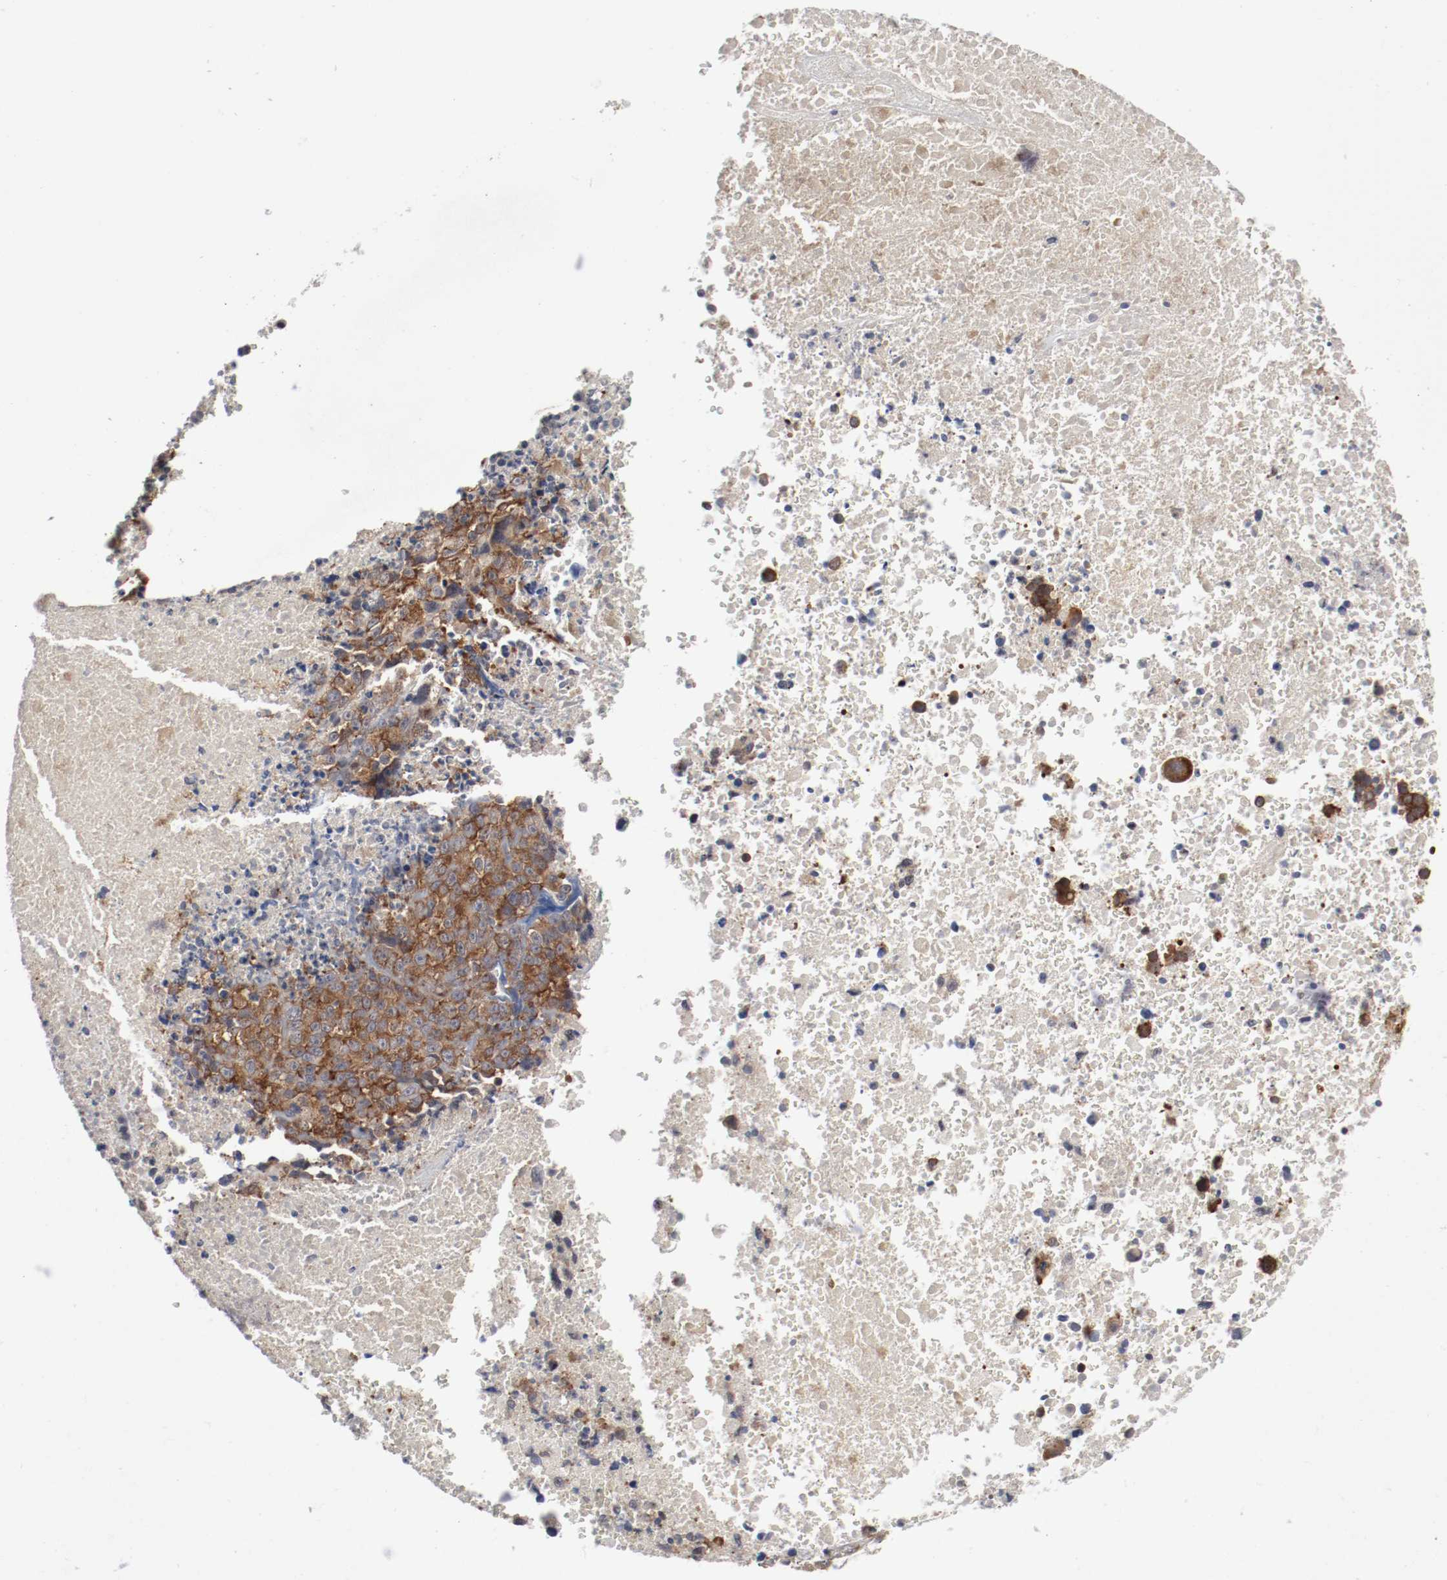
{"staining": {"intensity": "moderate", "quantity": ">75%", "location": "cytoplasmic/membranous"}, "tissue": "melanoma", "cell_type": "Tumor cells", "image_type": "cancer", "snomed": [{"axis": "morphology", "description": "Malignant melanoma, Metastatic site"}, {"axis": "topography", "description": "Cerebral cortex"}], "caption": "Human melanoma stained for a protein (brown) exhibits moderate cytoplasmic/membranous positive expression in about >75% of tumor cells.", "gene": "FKBP3", "patient": {"sex": "female", "age": 52}}